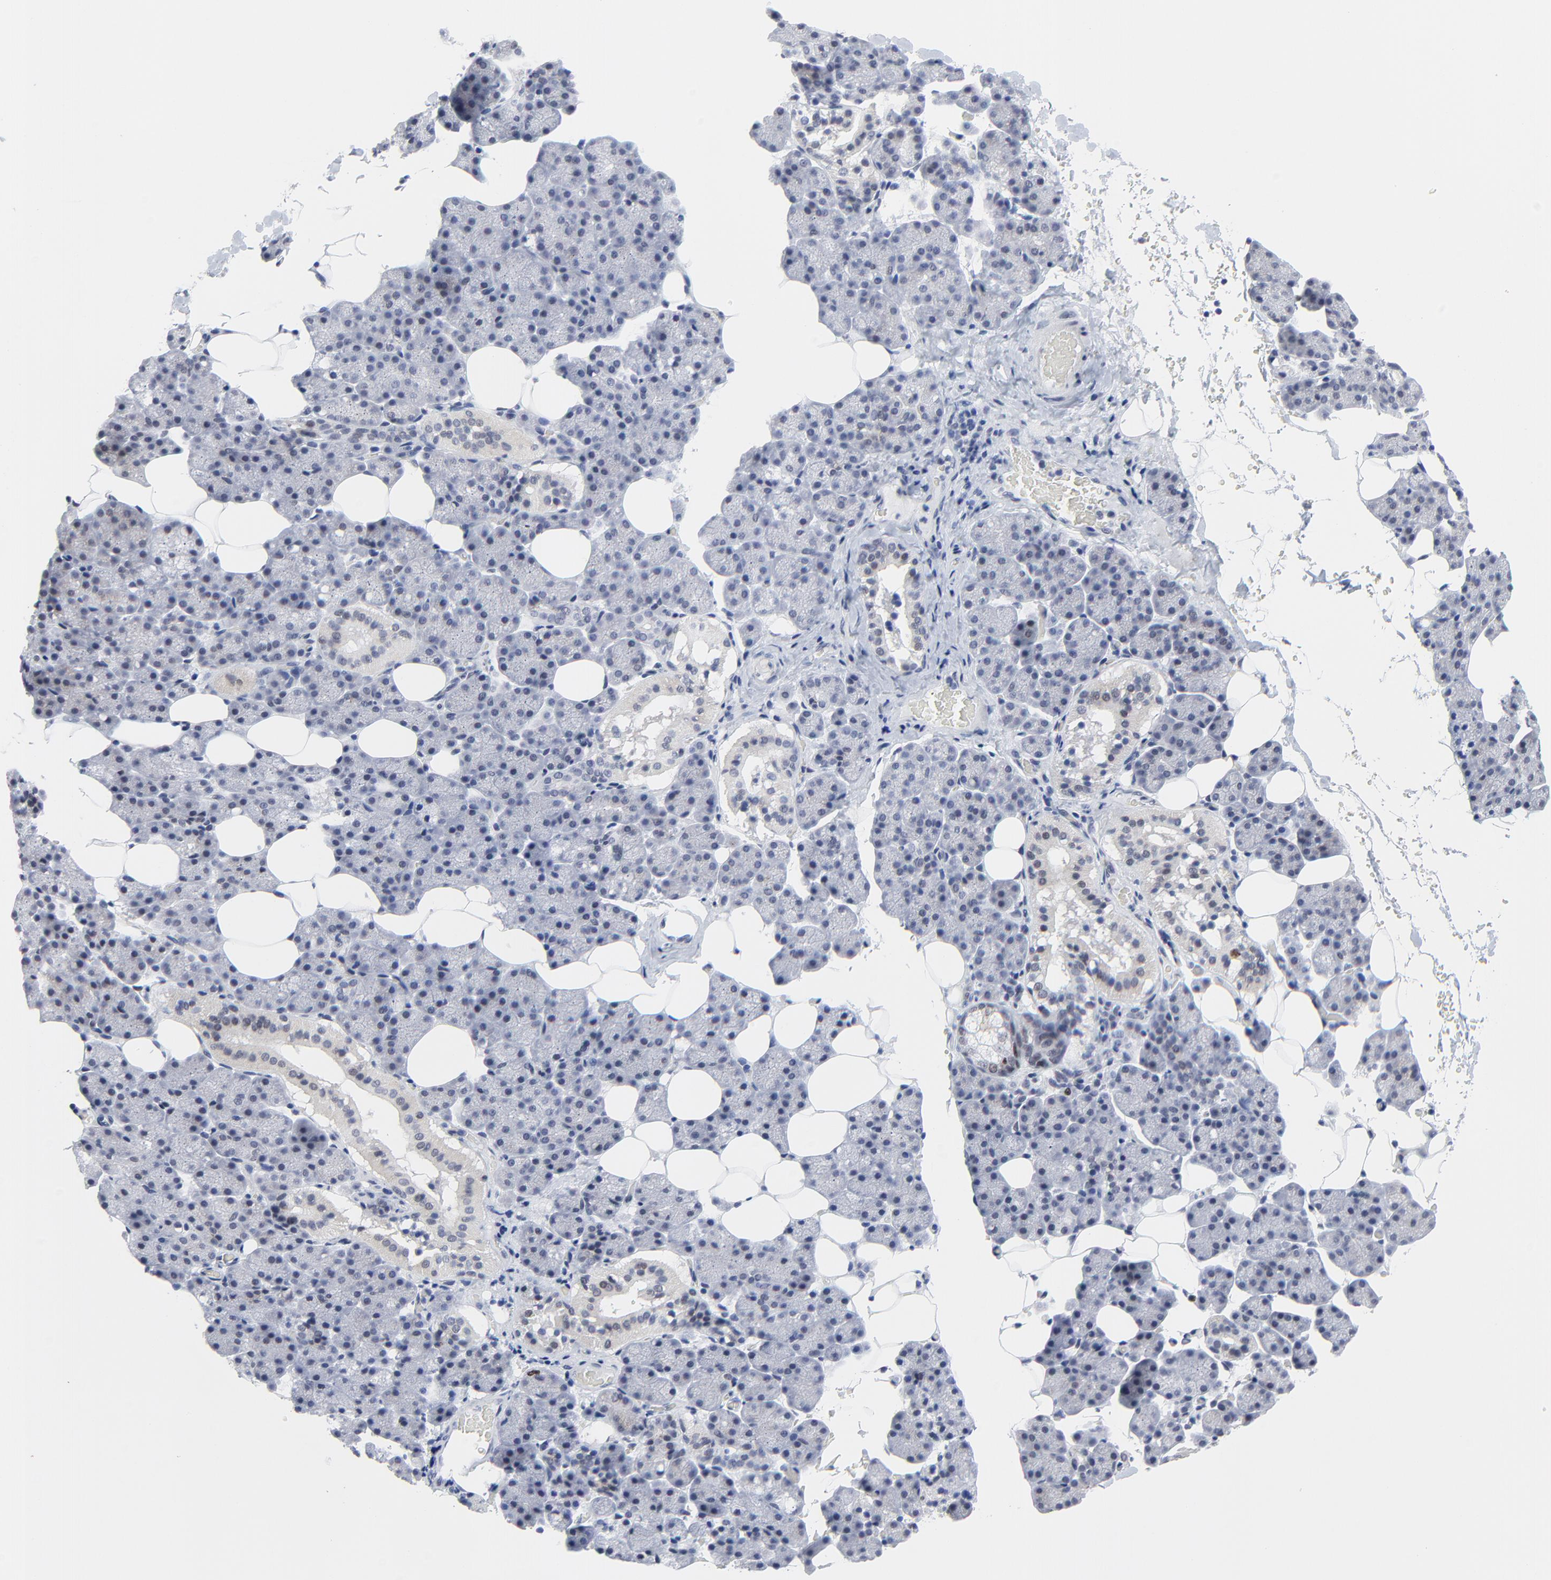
{"staining": {"intensity": "negative", "quantity": "none", "location": "none"}, "tissue": "salivary gland", "cell_type": "Glandular cells", "image_type": "normal", "snomed": [{"axis": "morphology", "description": "Normal tissue, NOS"}, {"axis": "topography", "description": "Lymph node"}, {"axis": "topography", "description": "Salivary gland"}], "caption": "Glandular cells are negative for brown protein staining in unremarkable salivary gland. (Brightfield microscopy of DAB immunohistochemistry at high magnification).", "gene": "ZNF589", "patient": {"sex": "male", "age": 8}}